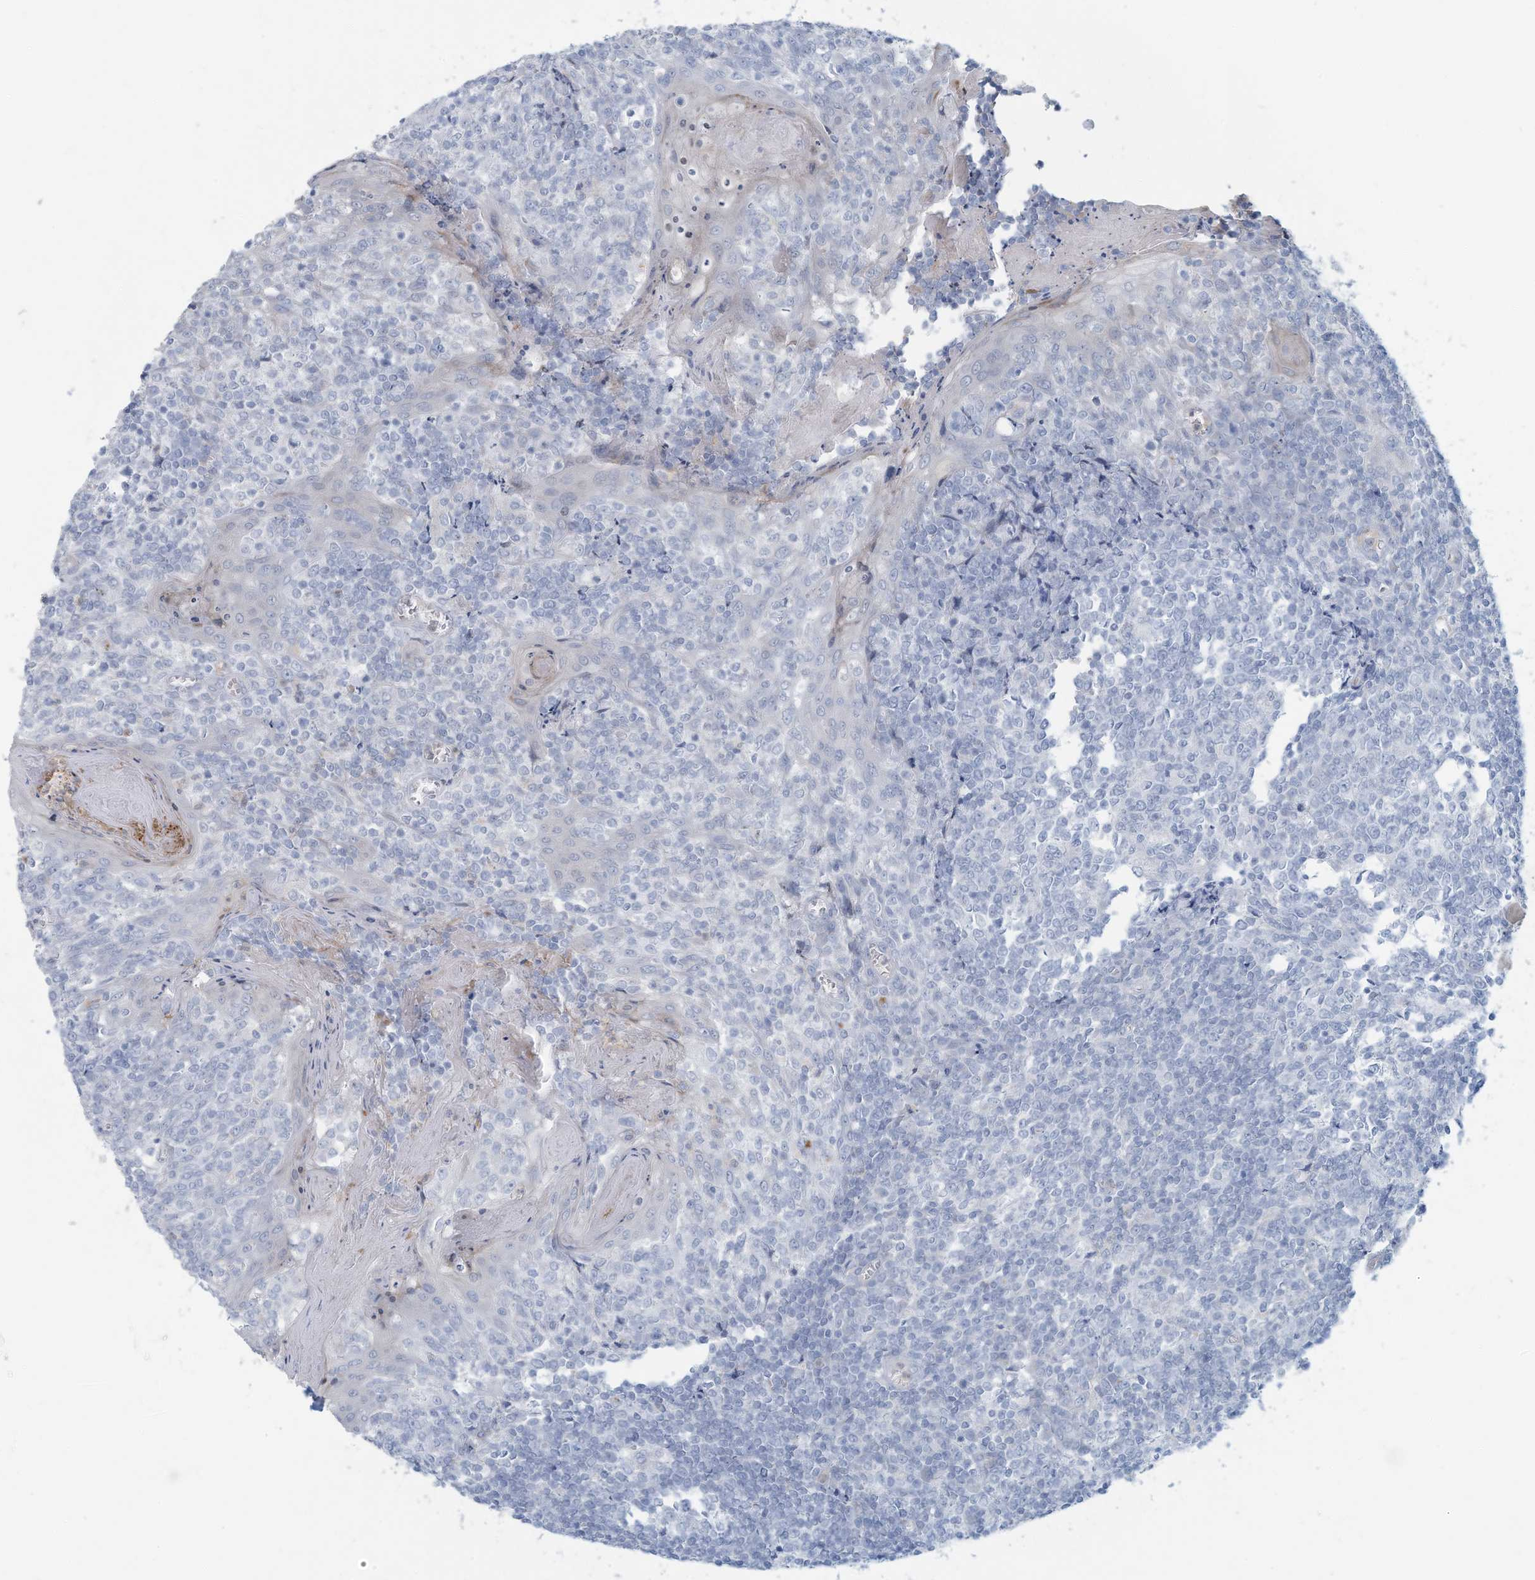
{"staining": {"intensity": "negative", "quantity": "none", "location": "none"}, "tissue": "tonsil", "cell_type": "Germinal center cells", "image_type": "normal", "snomed": [{"axis": "morphology", "description": "Normal tissue, NOS"}, {"axis": "topography", "description": "Tonsil"}], "caption": "Immunohistochemistry of benign human tonsil displays no positivity in germinal center cells.", "gene": "ERI2", "patient": {"sex": "female", "age": 19}}